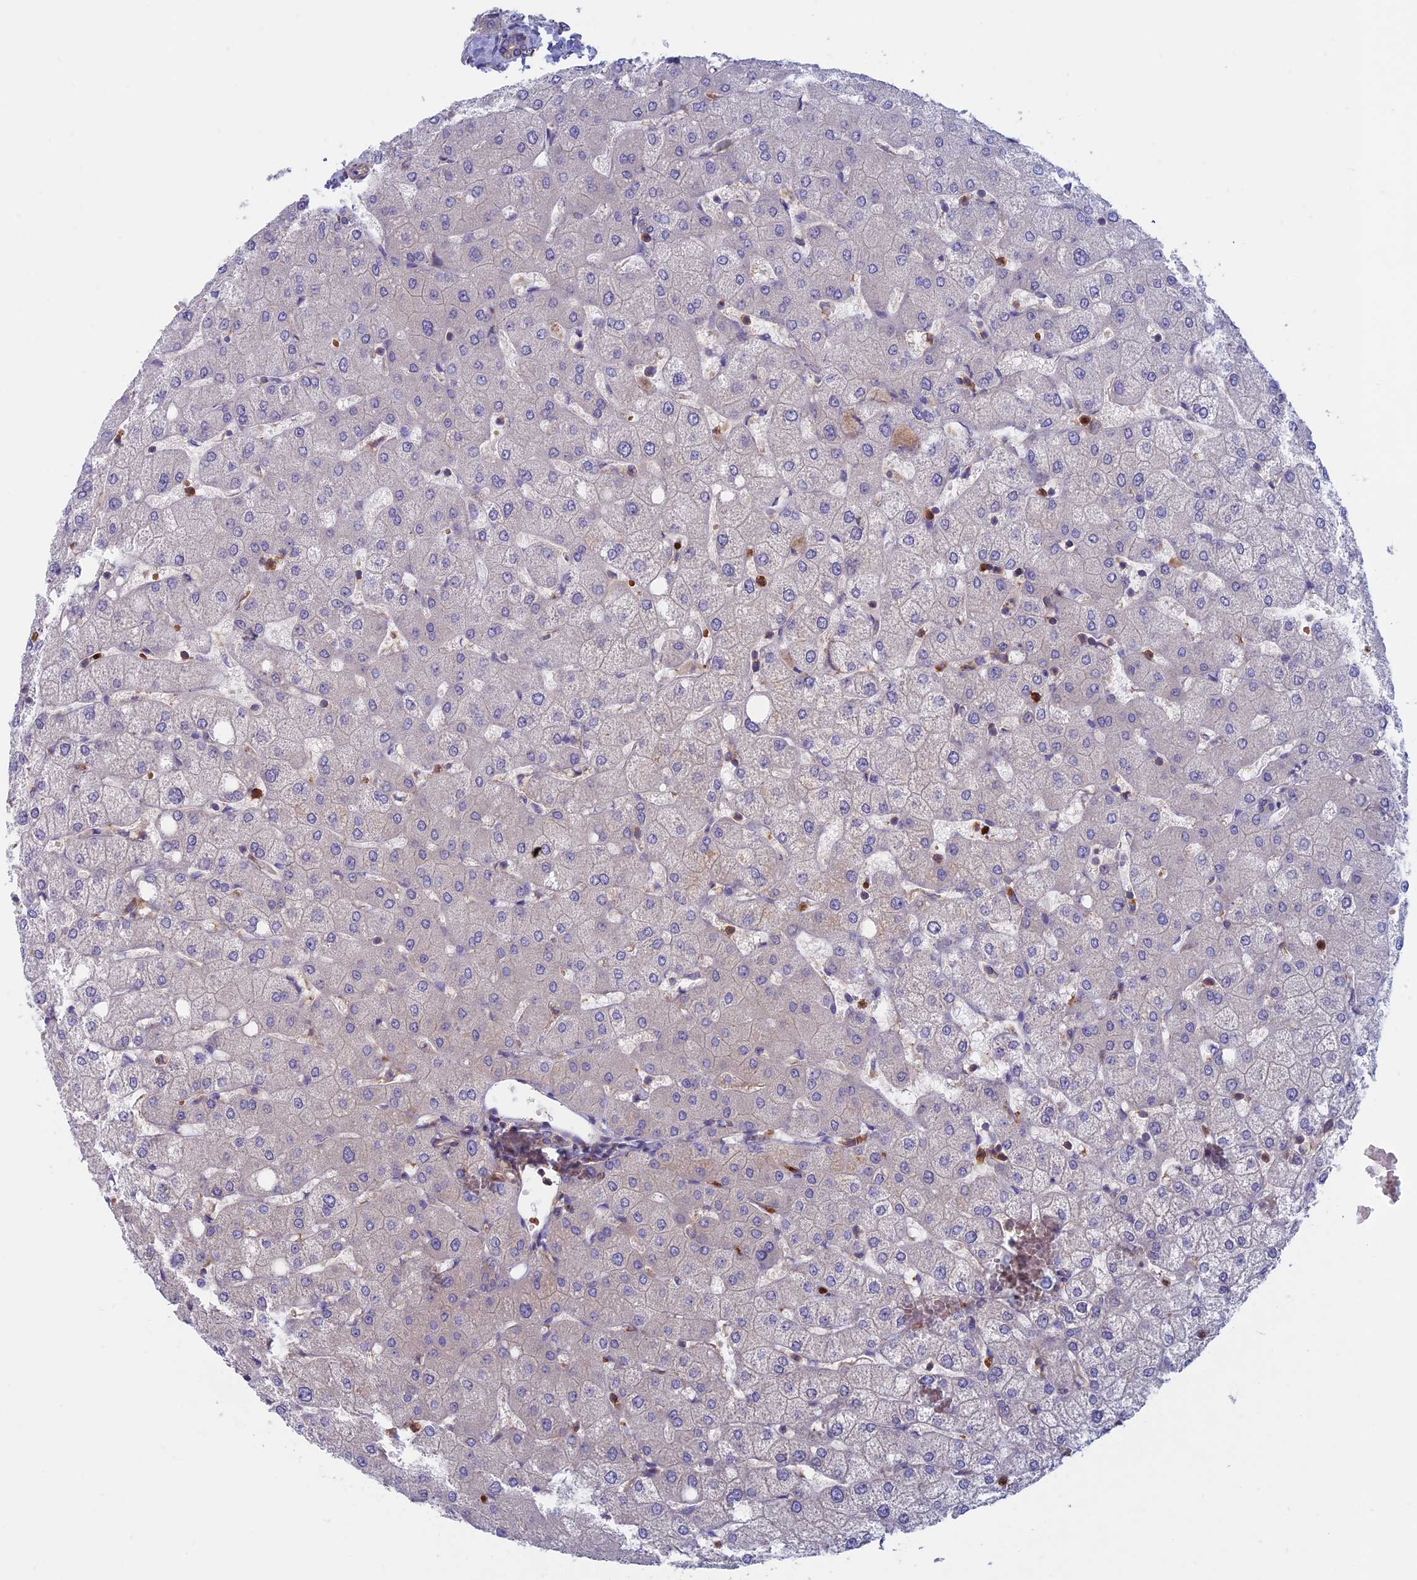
{"staining": {"intensity": "negative", "quantity": "none", "location": "none"}, "tissue": "liver", "cell_type": "Cholangiocytes", "image_type": "normal", "snomed": [{"axis": "morphology", "description": "Normal tissue, NOS"}, {"axis": "topography", "description": "Liver"}], "caption": "The IHC micrograph has no significant staining in cholangiocytes of liver. The staining was performed using DAB (3,3'-diaminobenzidine) to visualize the protein expression in brown, while the nuclei were stained in blue with hematoxylin (Magnification: 20x).", "gene": "DNM1L", "patient": {"sex": "female", "age": 54}}